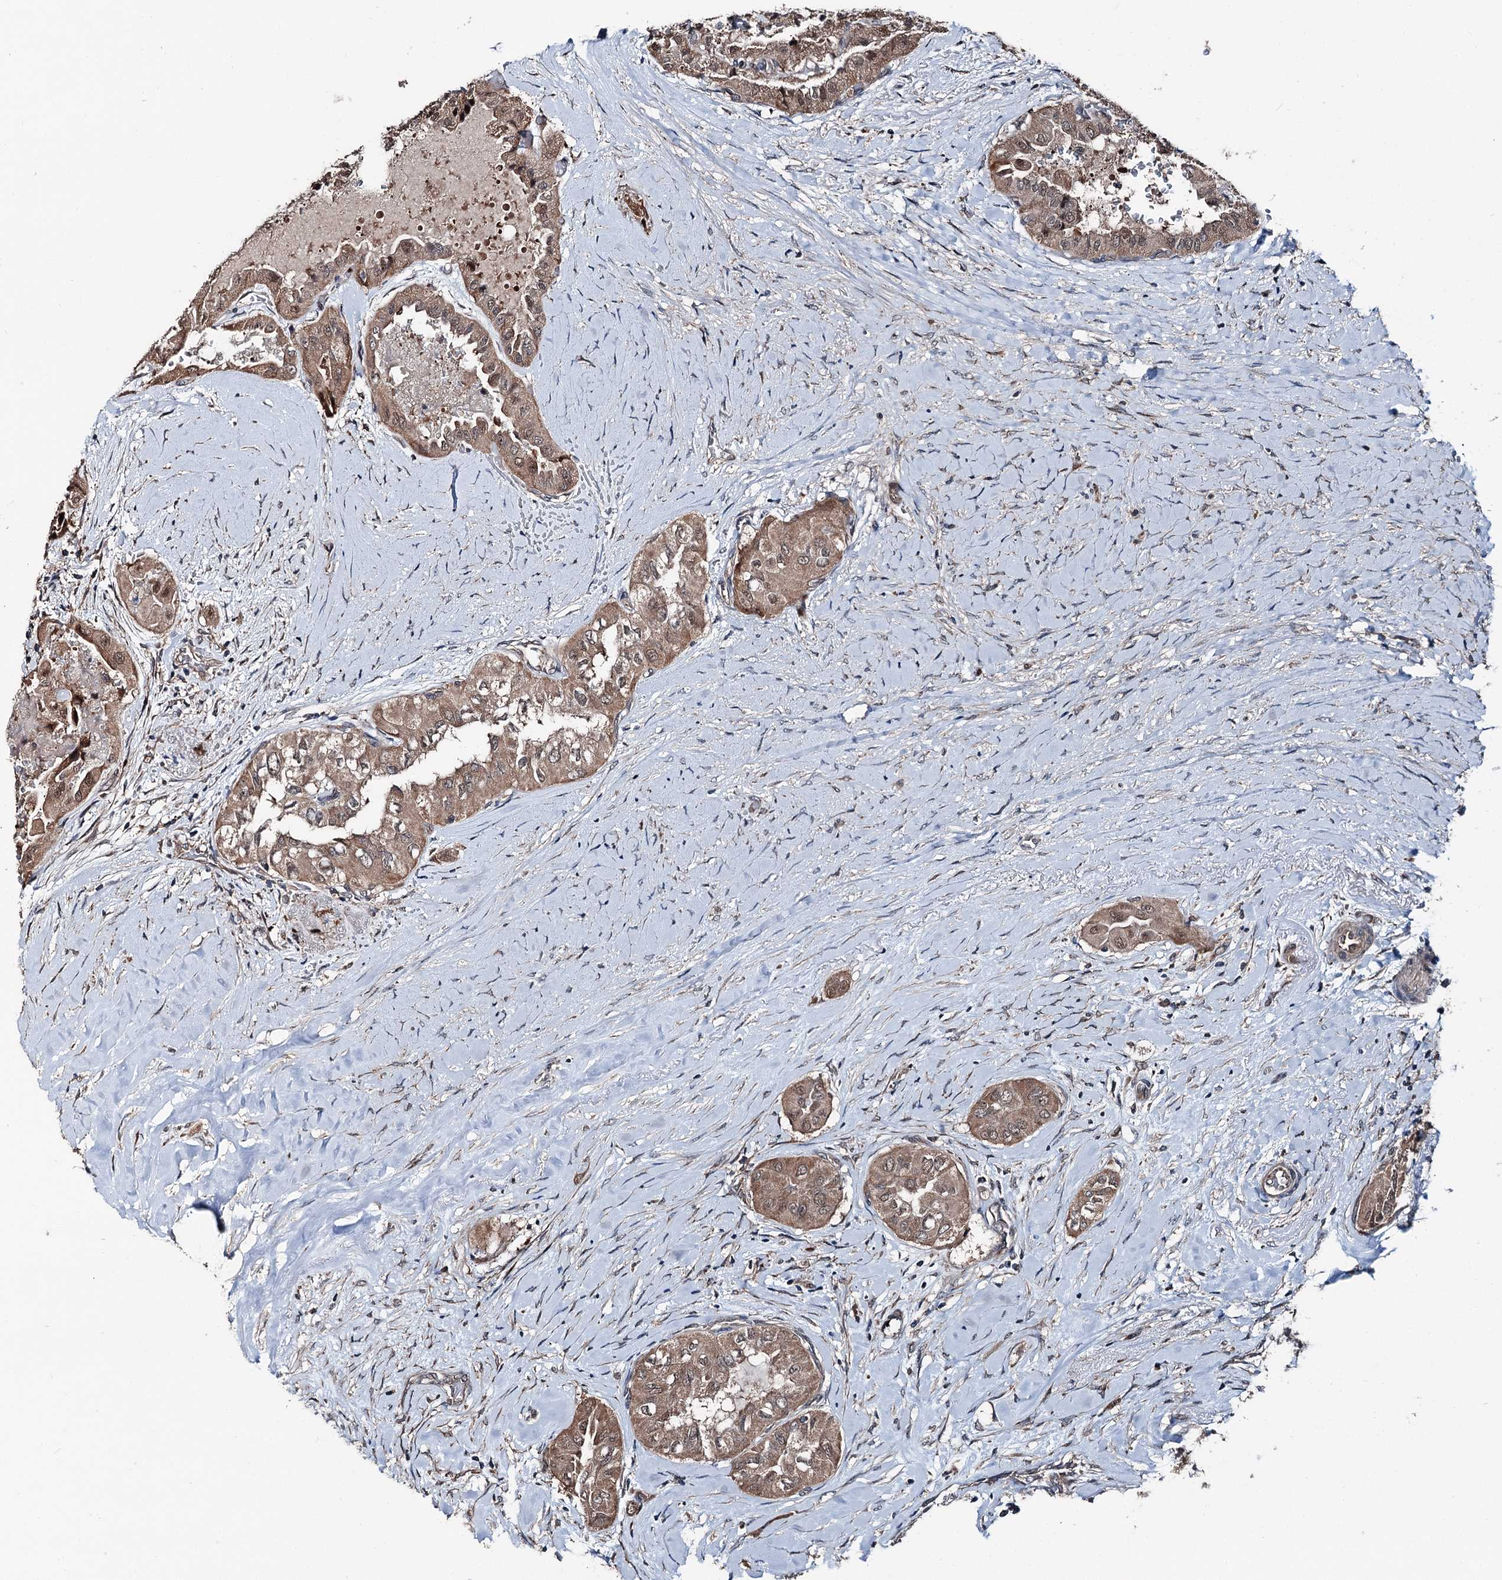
{"staining": {"intensity": "moderate", "quantity": ">75%", "location": "cytoplasmic/membranous"}, "tissue": "thyroid cancer", "cell_type": "Tumor cells", "image_type": "cancer", "snomed": [{"axis": "morphology", "description": "Papillary adenocarcinoma, NOS"}, {"axis": "topography", "description": "Thyroid gland"}], "caption": "Moderate cytoplasmic/membranous expression for a protein is identified in approximately >75% of tumor cells of papillary adenocarcinoma (thyroid) using immunohistochemistry.", "gene": "PSMD13", "patient": {"sex": "female", "age": 59}}